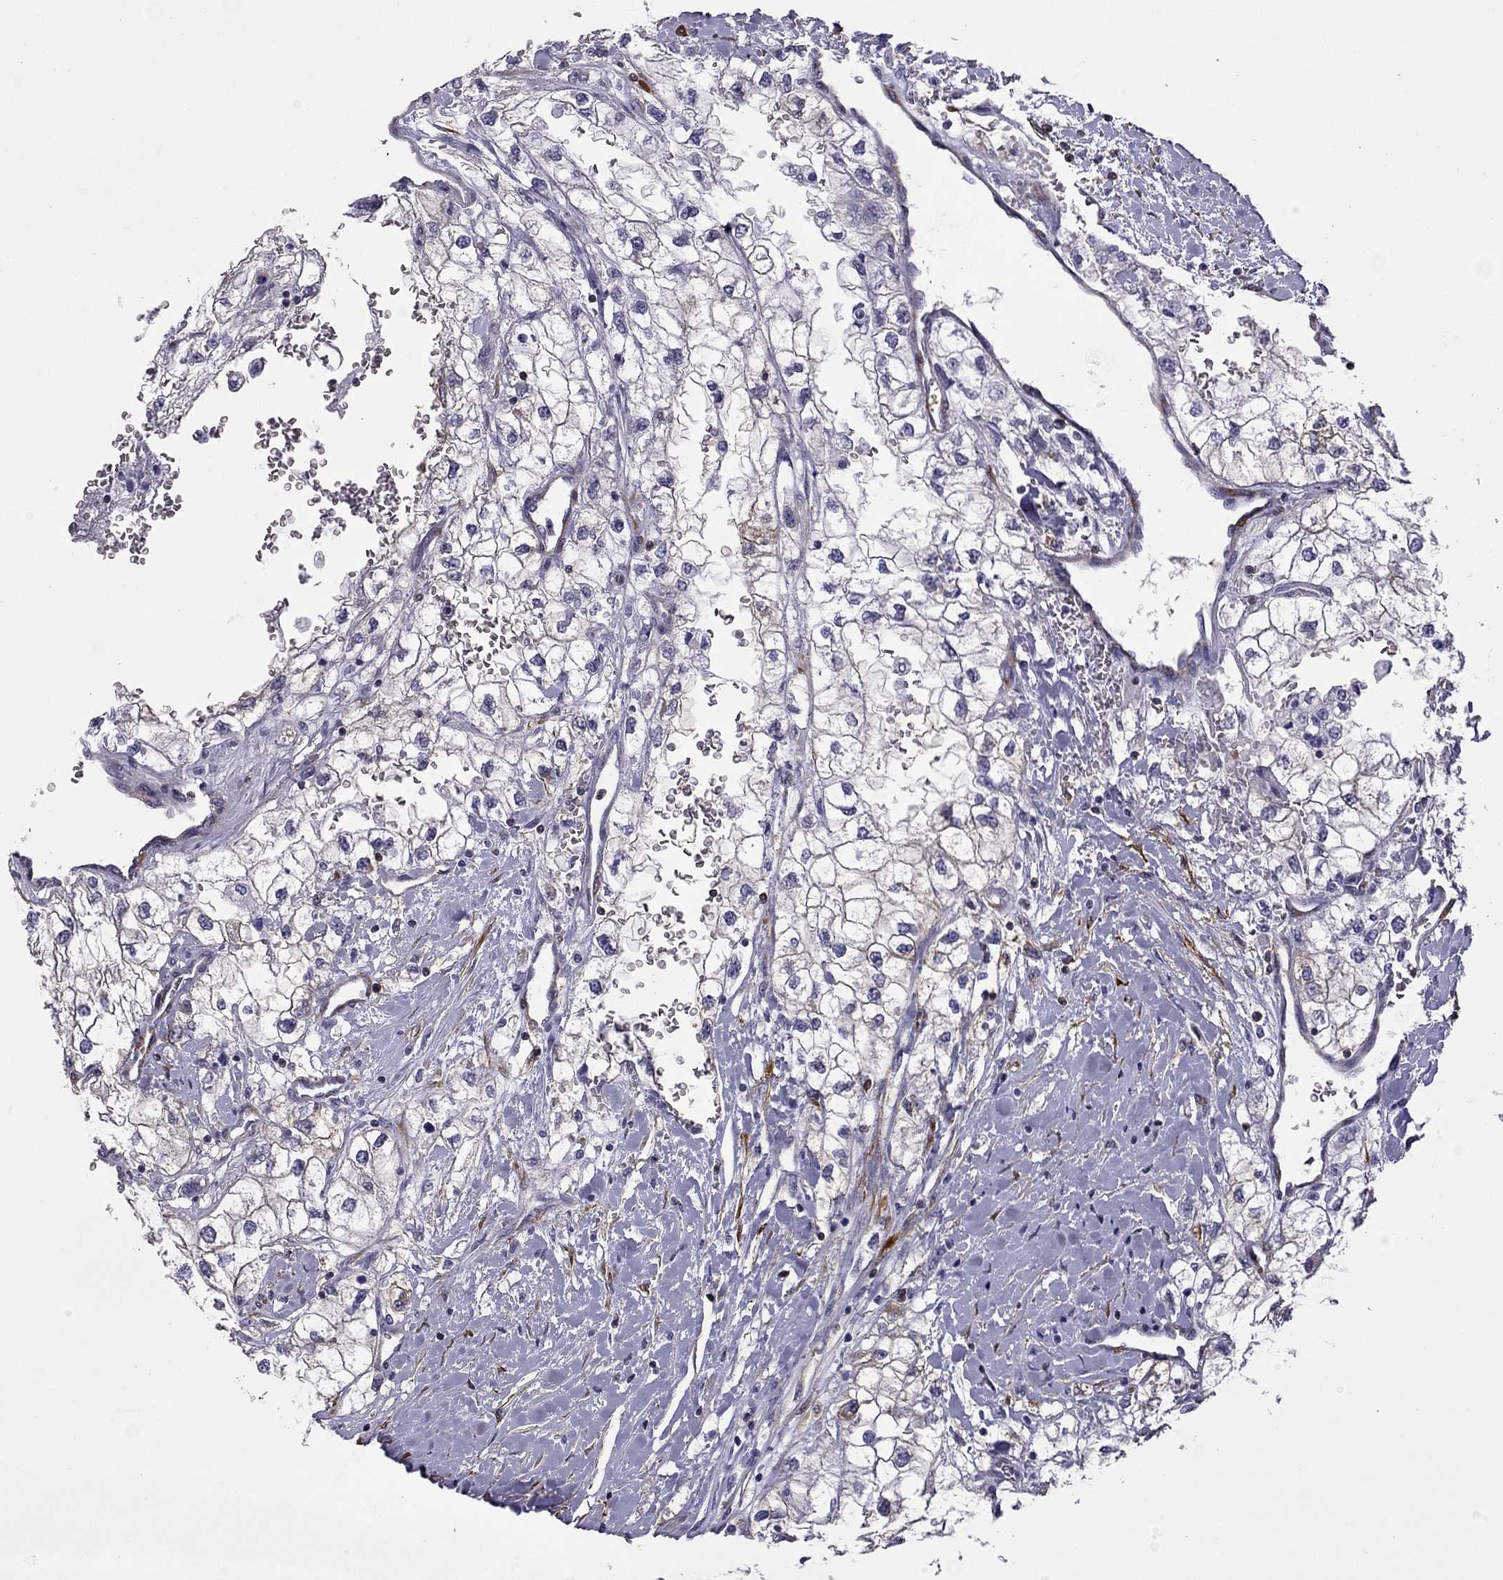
{"staining": {"intensity": "negative", "quantity": "none", "location": "none"}, "tissue": "renal cancer", "cell_type": "Tumor cells", "image_type": "cancer", "snomed": [{"axis": "morphology", "description": "Adenocarcinoma, NOS"}, {"axis": "topography", "description": "Kidney"}], "caption": "This is an immunohistochemistry photomicrograph of renal adenocarcinoma. There is no expression in tumor cells.", "gene": "MAP4", "patient": {"sex": "male", "age": 59}}